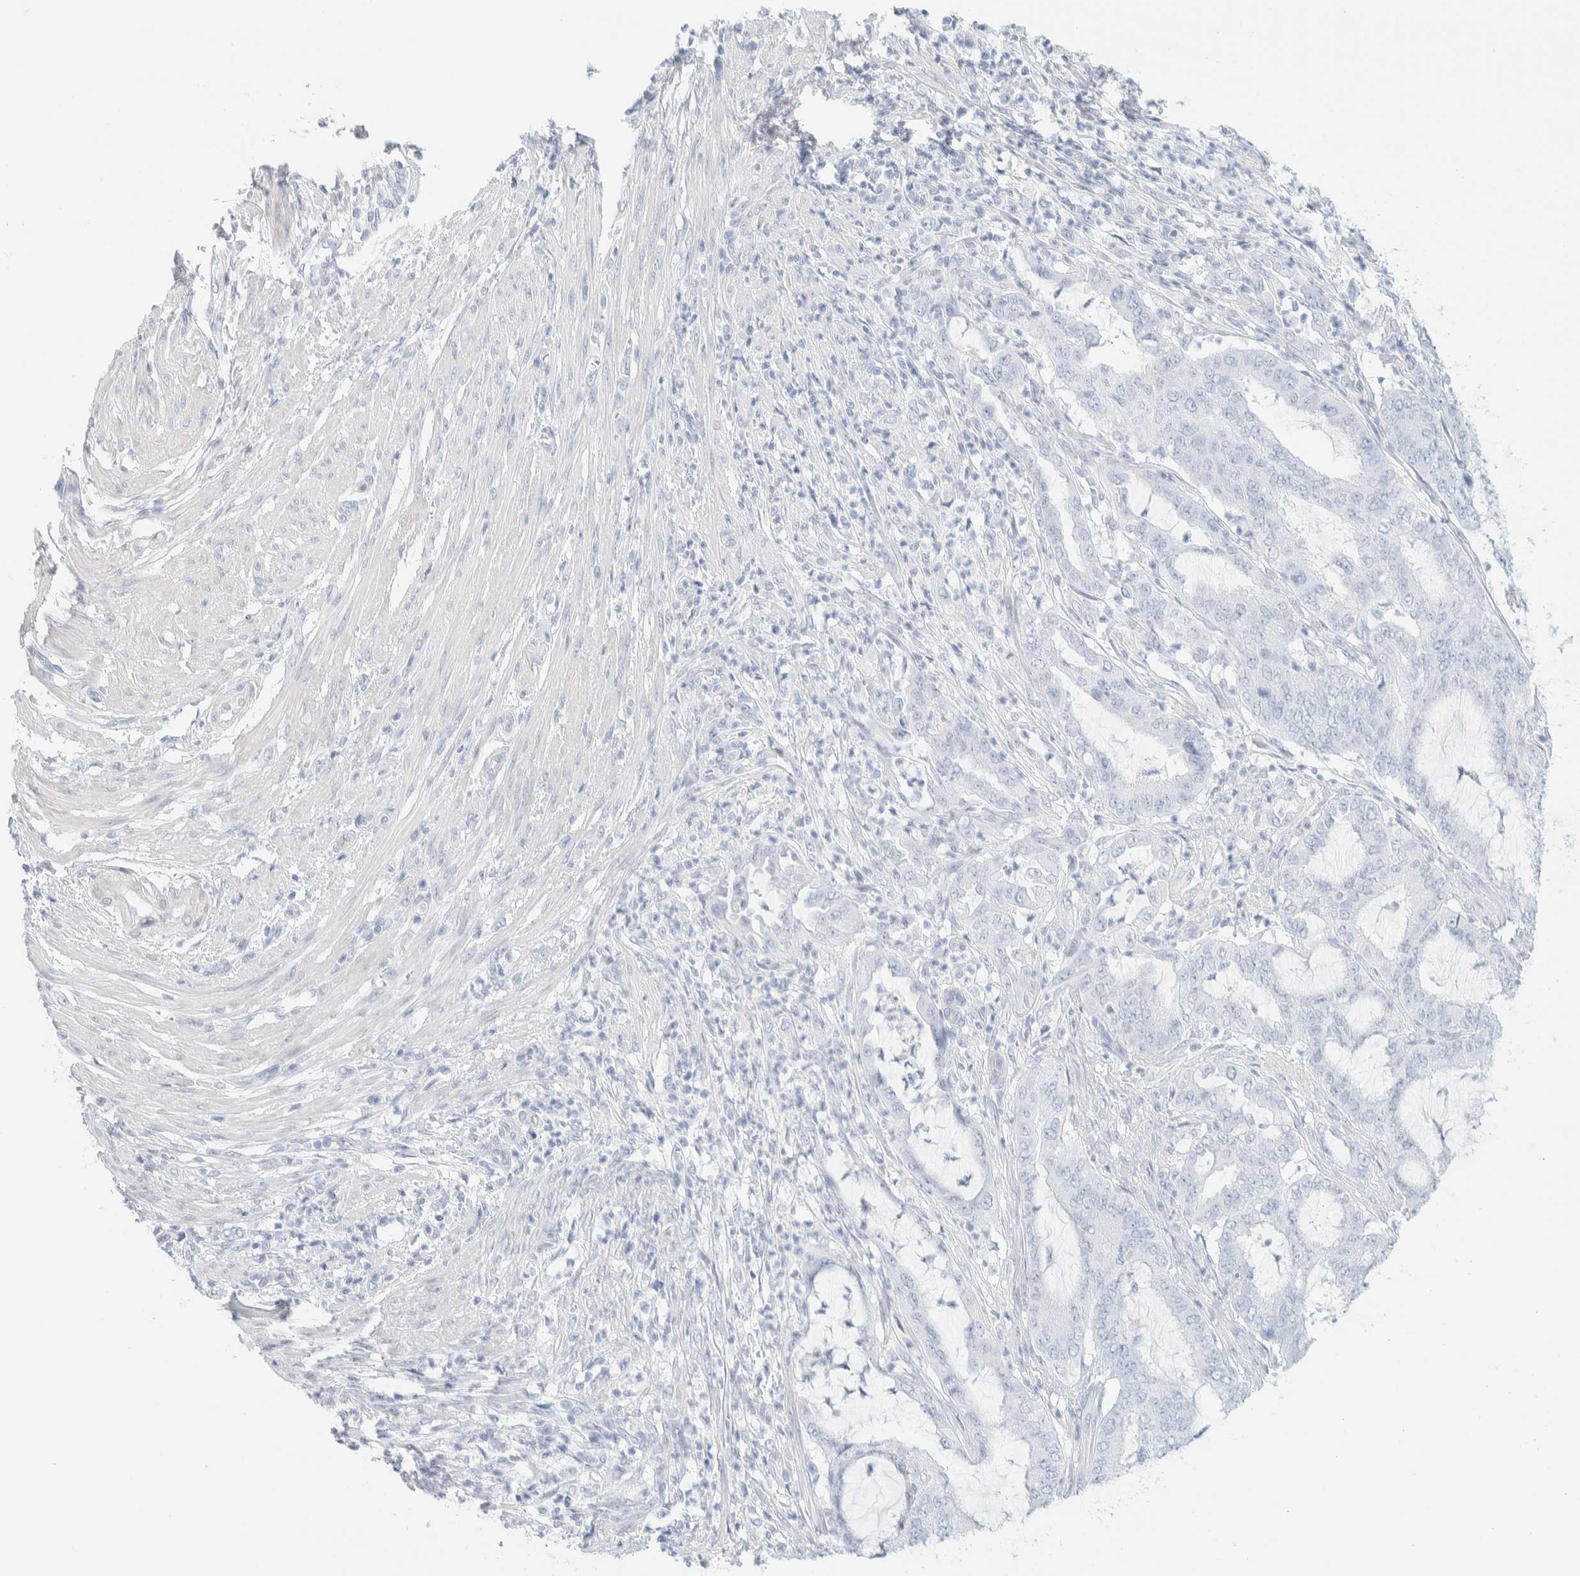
{"staining": {"intensity": "negative", "quantity": "none", "location": "none"}, "tissue": "endometrial cancer", "cell_type": "Tumor cells", "image_type": "cancer", "snomed": [{"axis": "morphology", "description": "Adenocarcinoma, NOS"}, {"axis": "topography", "description": "Endometrium"}], "caption": "Protein analysis of endometrial cancer (adenocarcinoma) shows no significant positivity in tumor cells.", "gene": "ATCAY", "patient": {"sex": "female", "age": 51}}